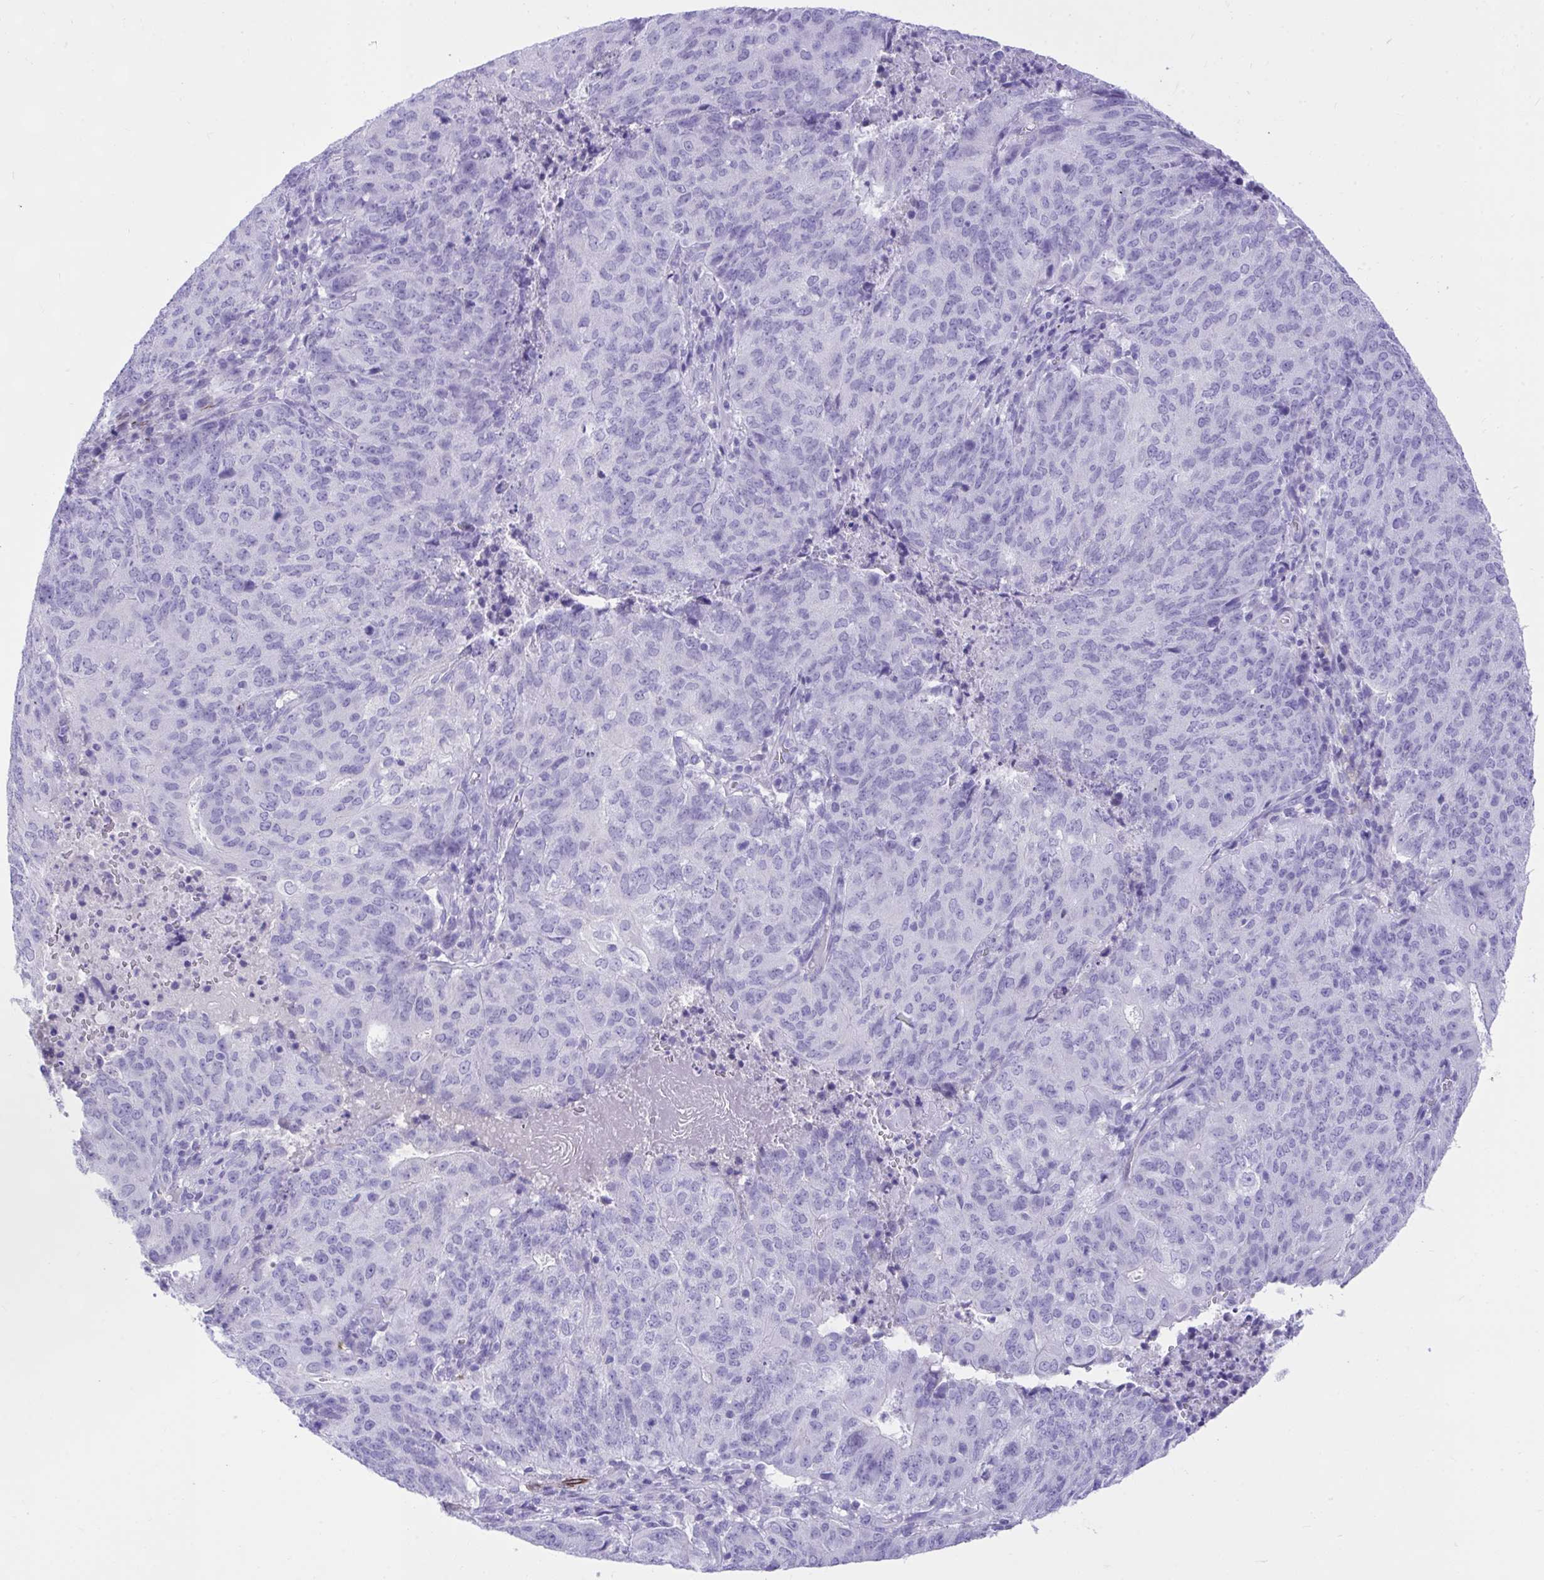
{"staining": {"intensity": "negative", "quantity": "none", "location": "none"}, "tissue": "endometrial cancer", "cell_type": "Tumor cells", "image_type": "cancer", "snomed": [{"axis": "morphology", "description": "Adenocarcinoma, NOS"}, {"axis": "topography", "description": "Endometrium"}], "caption": "A high-resolution image shows immunohistochemistry (IHC) staining of adenocarcinoma (endometrial), which shows no significant expression in tumor cells. Nuclei are stained in blue.", "gene": "KCNN4", "patient": {"sex": "female", "age": 82}}